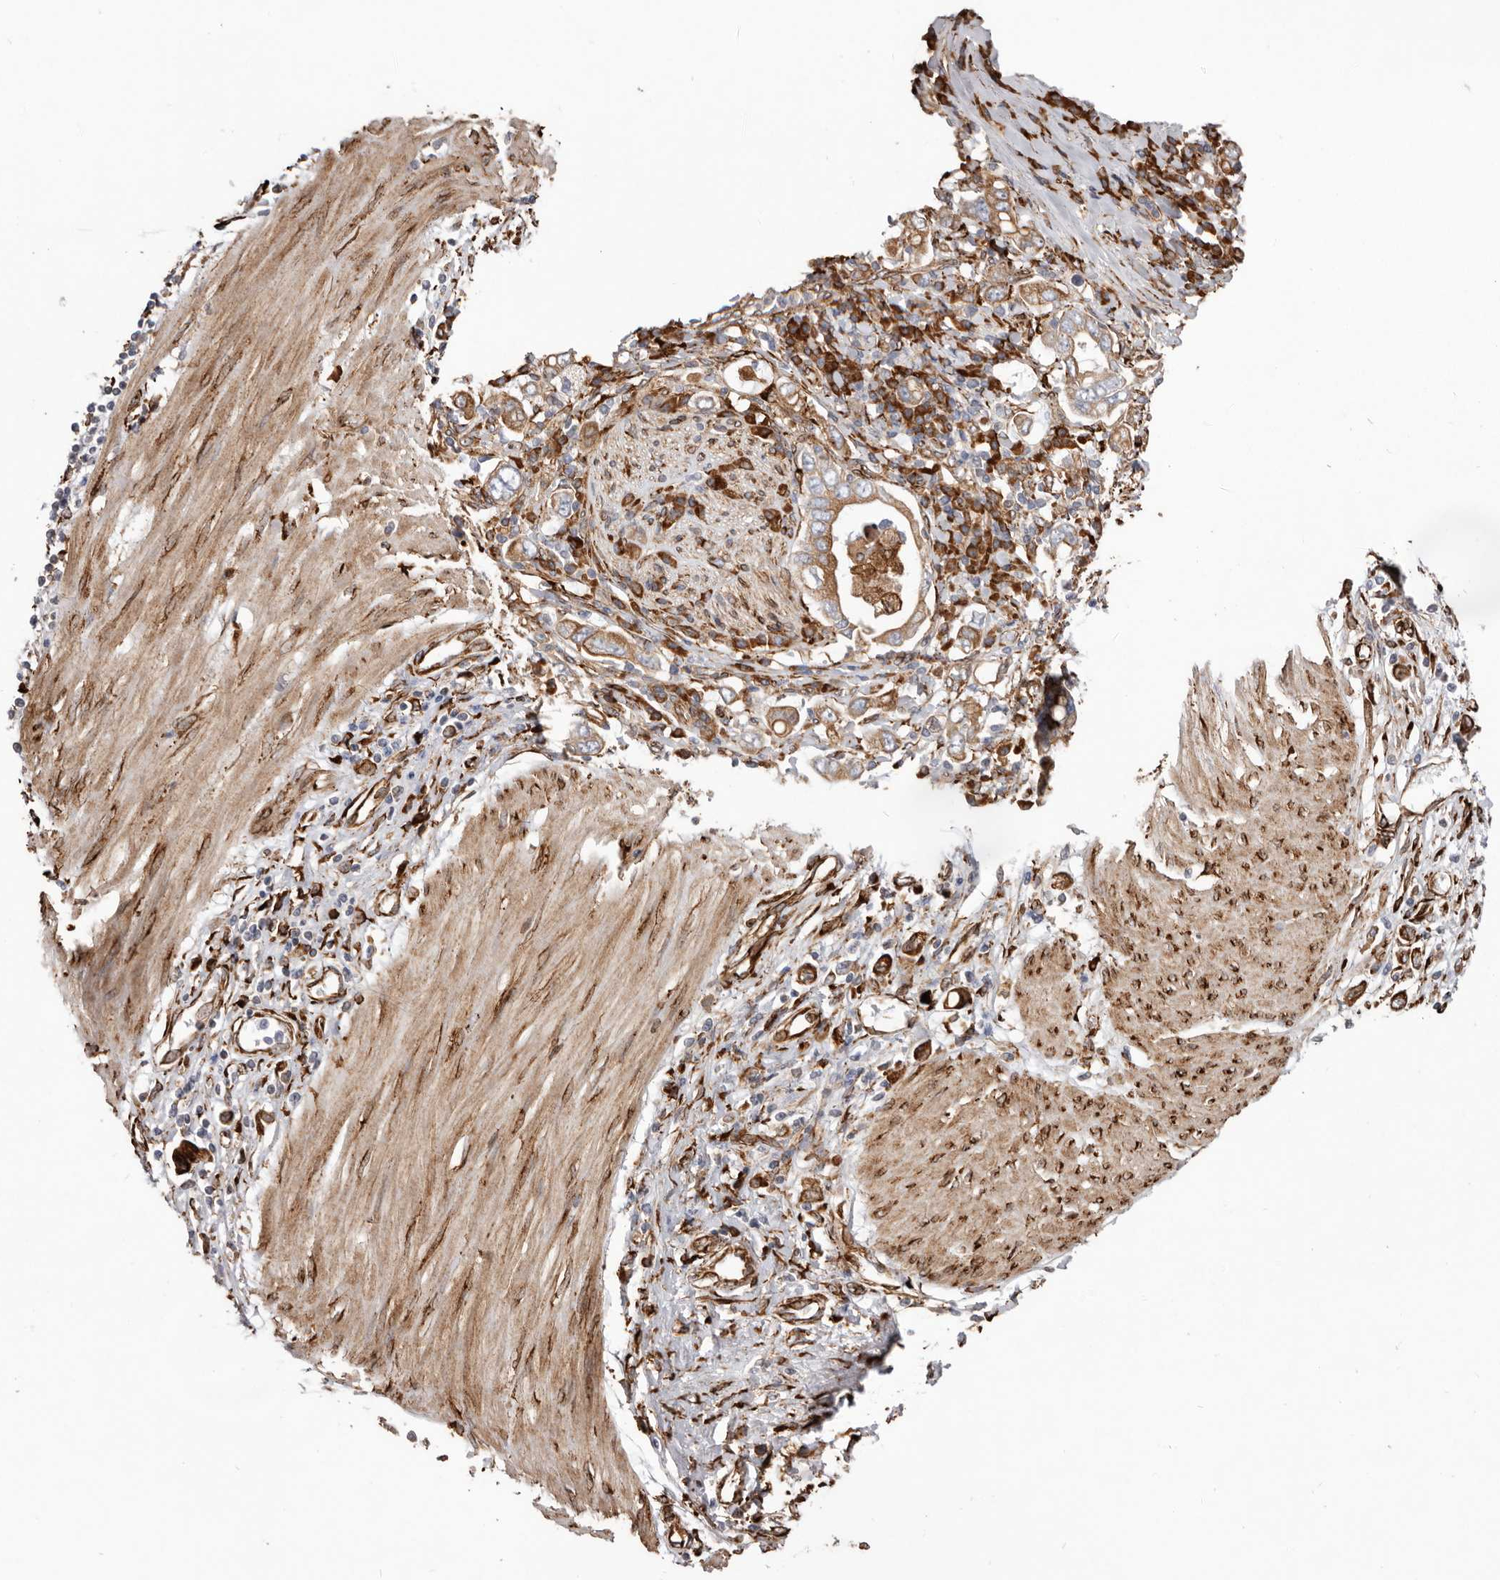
{"staining": {"intensity": "moderate", "quantity": ">75%", "location": "cytoplasmic/membranous"}, "tissue": "stomach cancer", "cell_type": "Tumor cells", "image_type": "cancer", "snomed": [{"axis": "morphology", "description": "Adenocarcinoma, NOS"}, {"axis": "topography", "description": "Stomach"}], "caption": "Adenocarcinoma (stomach) was stained to show a protein in brown. There is medium levels of moderate cytoplasmic/membranous expression in approximately >75% of tumor cells. (IHC, brightfield microscopy, high magnification).", "gene": "WDTC1", "patient": {"sex": "female", "age": 76}}